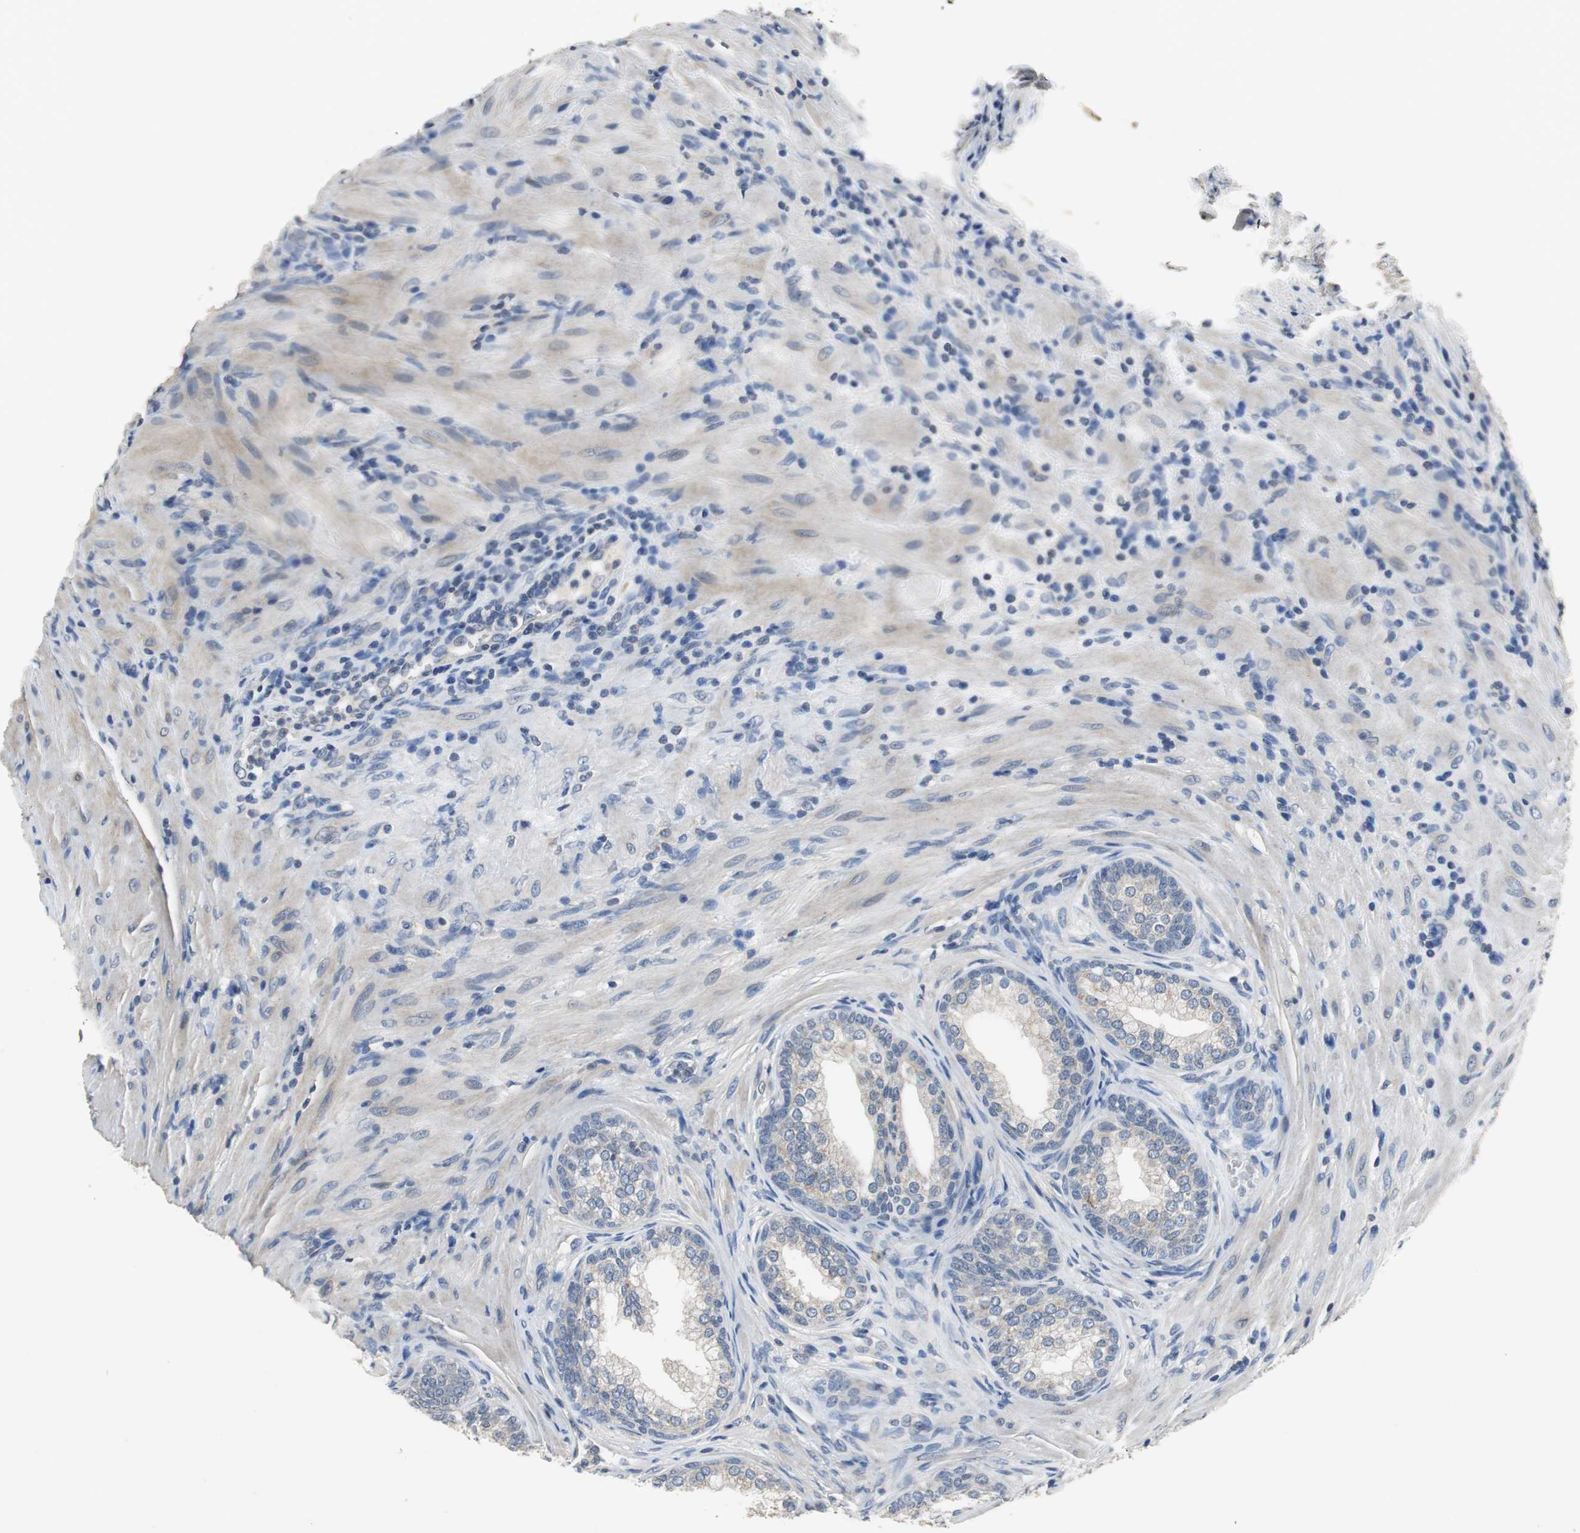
{"staining": {"intensity": "weak", "quantity": ">75%", "location": "cytoplasmic/membranous"}, "tissue": "prostate", "cell_type": "Glandular cells", "image_type": "normal", "snomed": [{"axis": "morphology", "description": "Normal tissue, NOS"}, {"axis": "topography", "description": "Prostate"}], "caption": "Brown immunohistochemical staining in normal prostate demonstrates weak cytoplasmic/membranous positivity in about >75% of glandular cells.", "gene": "MTIF2", "patient": {"sex": "male", "age": 76}}